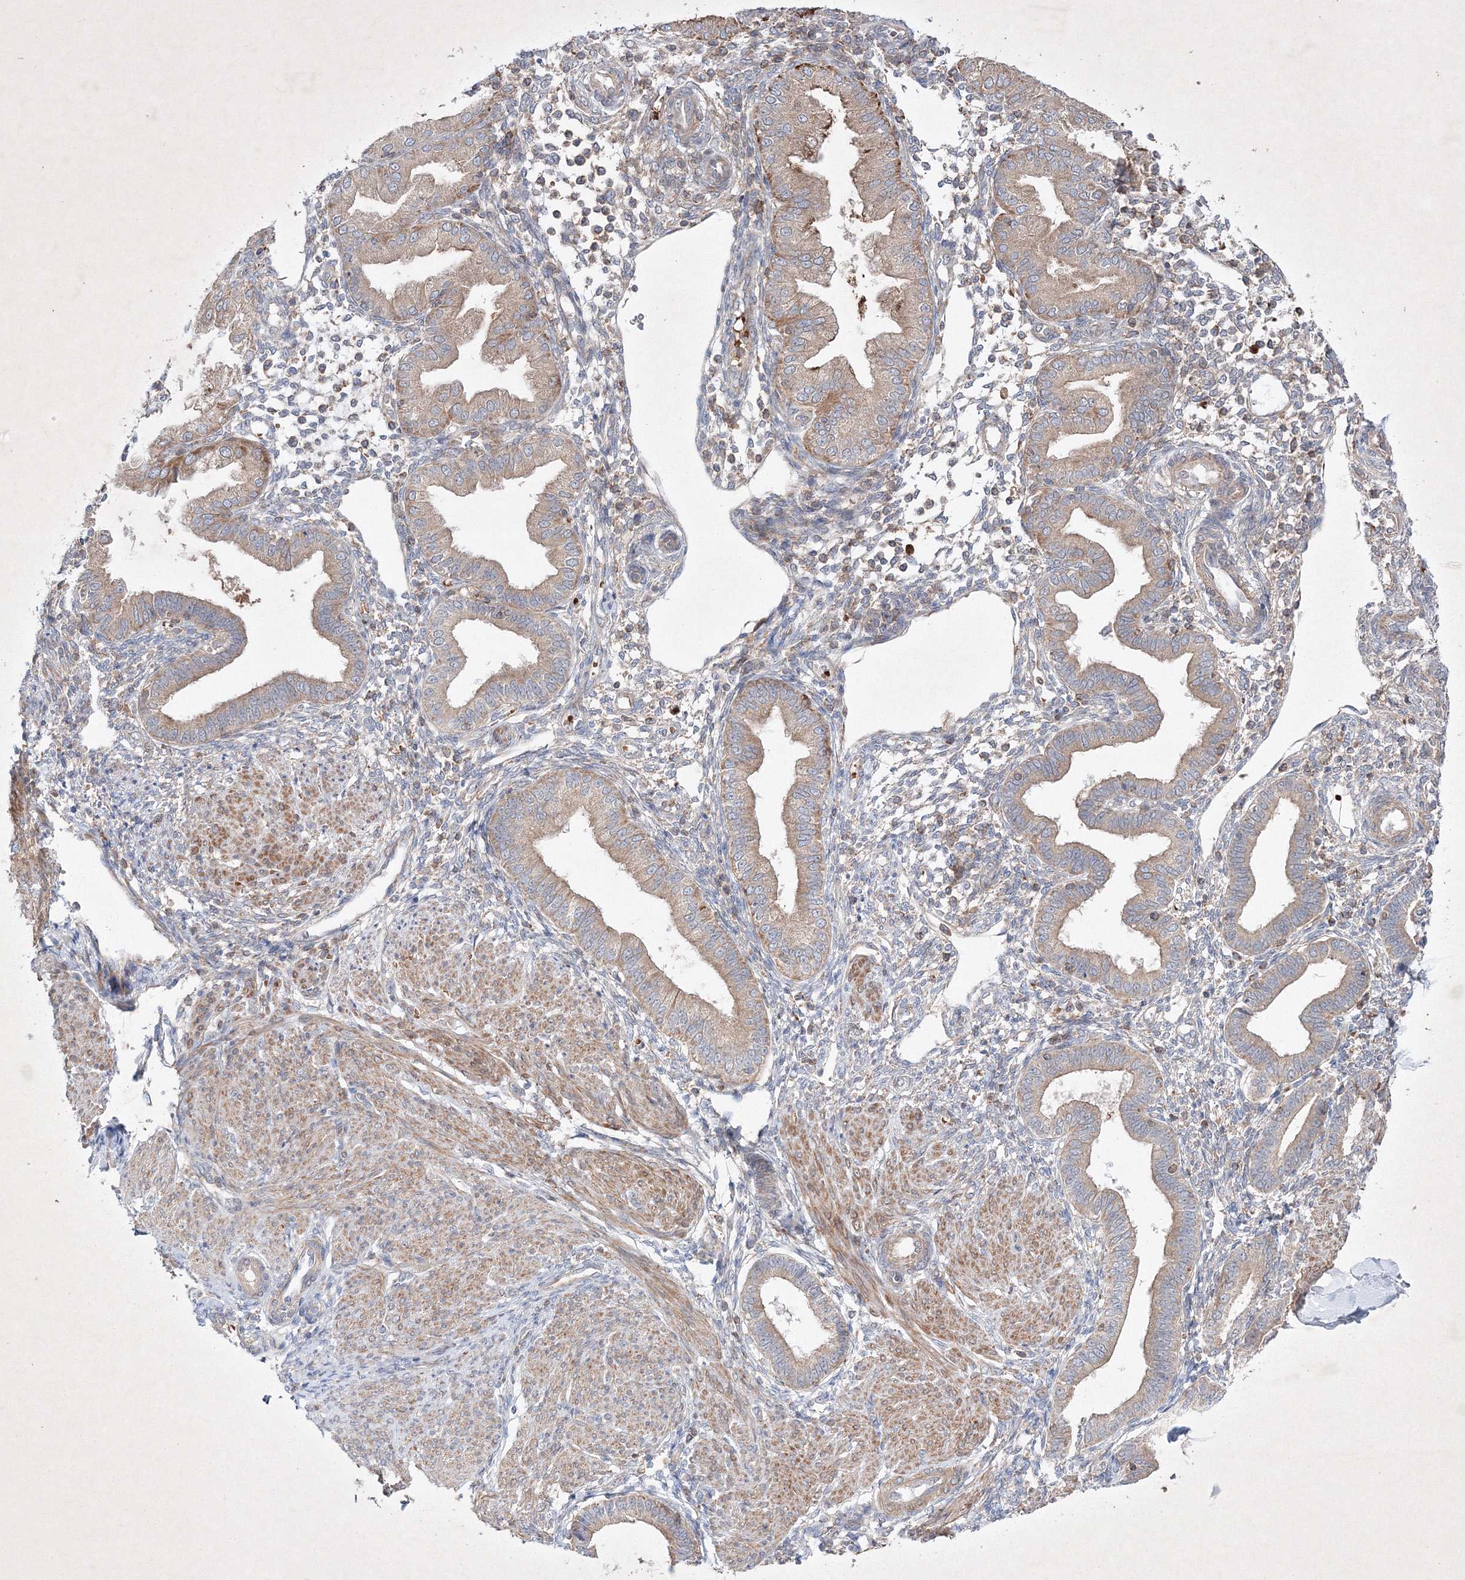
{"staining": {"intensity": "weak", "quantity": "<25%", "location": "cytoplasmic/membranous"}, "tissue": "endometrium", "cell_type": "Cells in endometrial stroma", "image_type": "normal", "snomed": [{"axis": "morphology", "description": "Normal tissue, NOS"}, {"axis": "topography", "description": "Endometrium"}], "caption": "High power microscopy image of an immunohistochemistry (IHC) image of unremarkable endometrium, revealing no significant expression in cells in endometrial stroma.", "gene": "OPA1", "patient": {"sex": "female", "age": 53}}